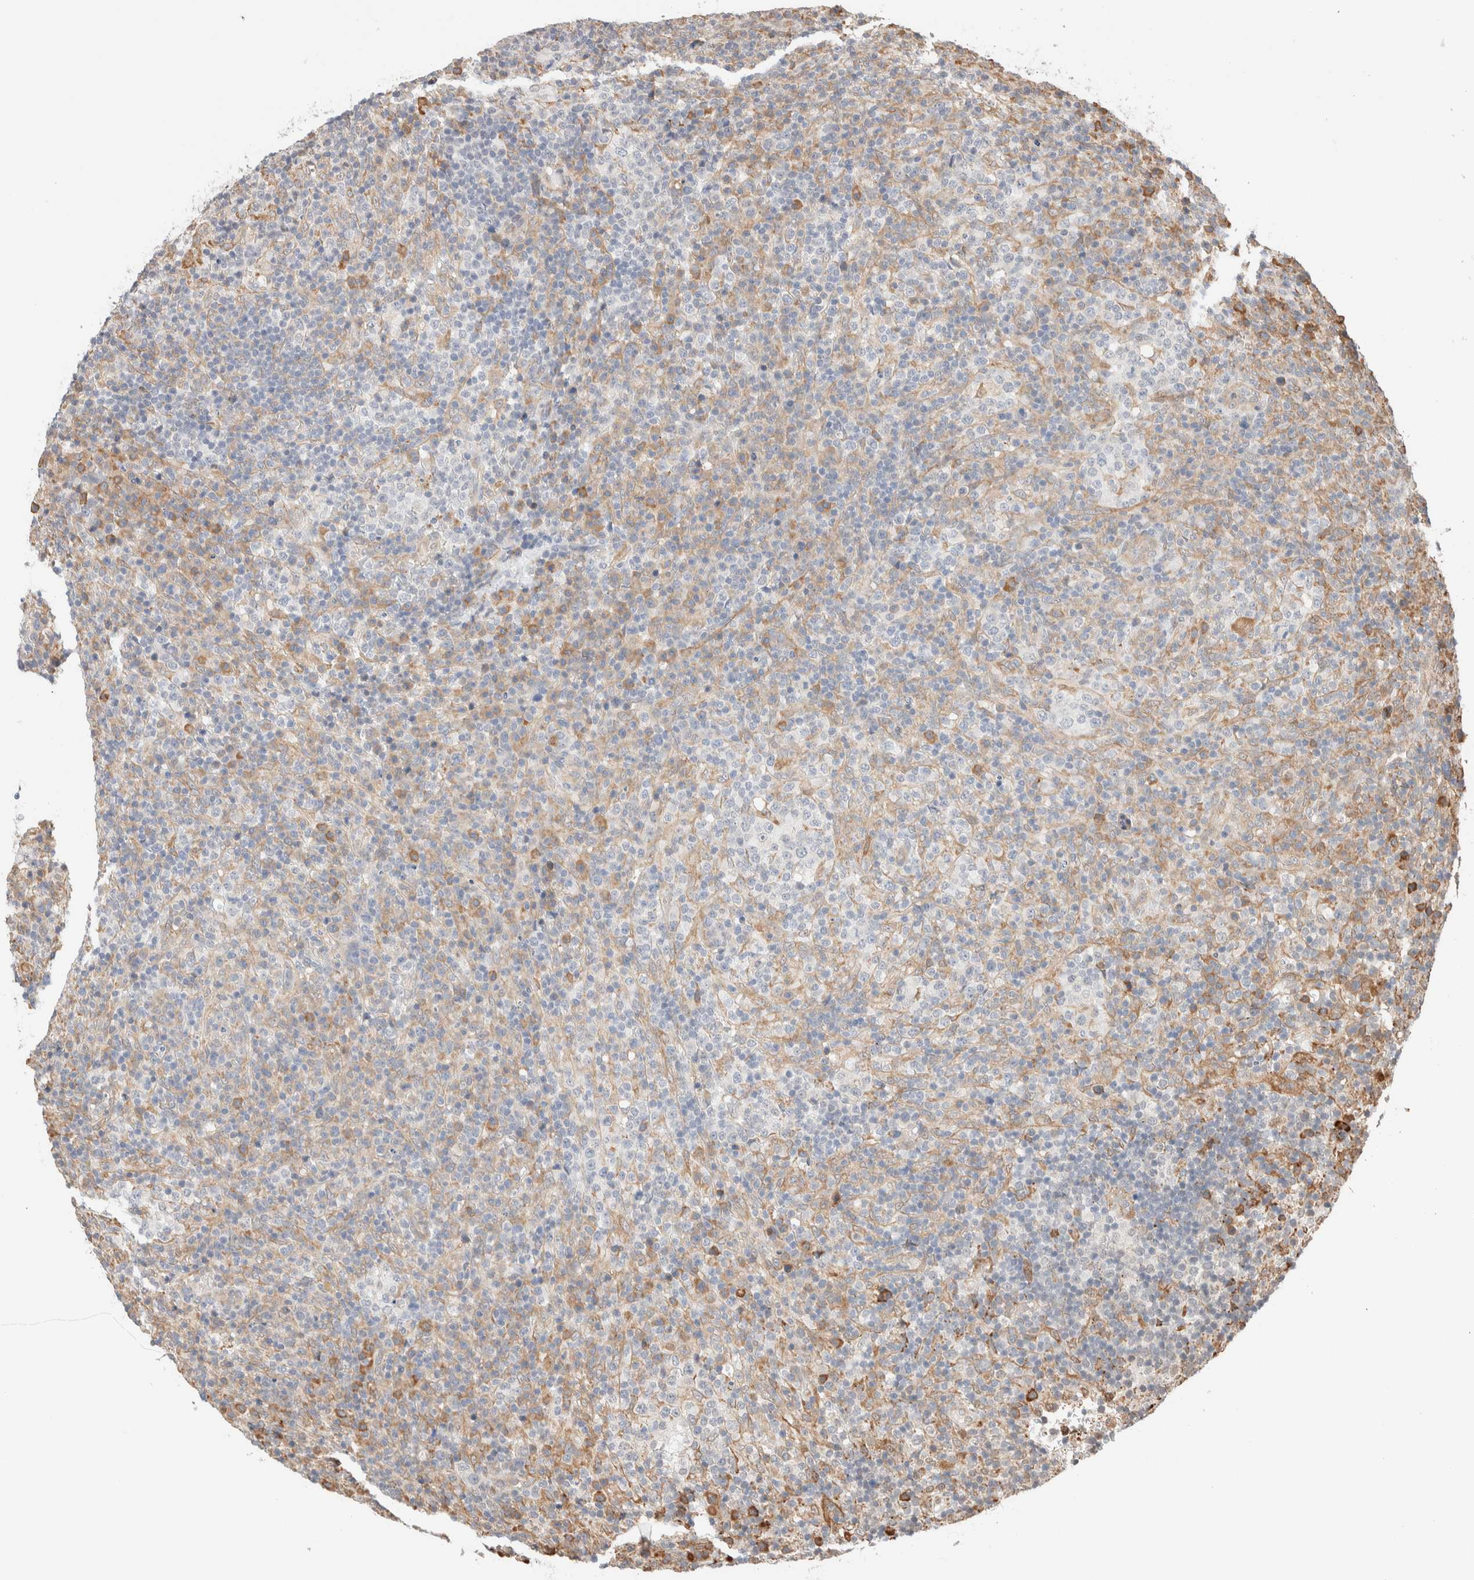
{"staining": {"intensity": "moderate", "quantity": "<25%", "location": "cytoplasmic/membranous"}, "tissue": "lymphoma", "cell_type": "Tumor cells", "image_type": "cancer", "snomed": [{"axis": "morphology", "description": "Malignant lymphoma, non-Hodgkin's type, High grade"}, {"axis": "topography", "description": "Lymph node"}], "caption": "There is low levels of moderate cytoplasmic/membranous expression in tumor cells of lymphoma, as demonstrated by immunohistochemical staining (brown color).", "gene": "INTS1", "patient": {"sex": "female", "age": 76}}